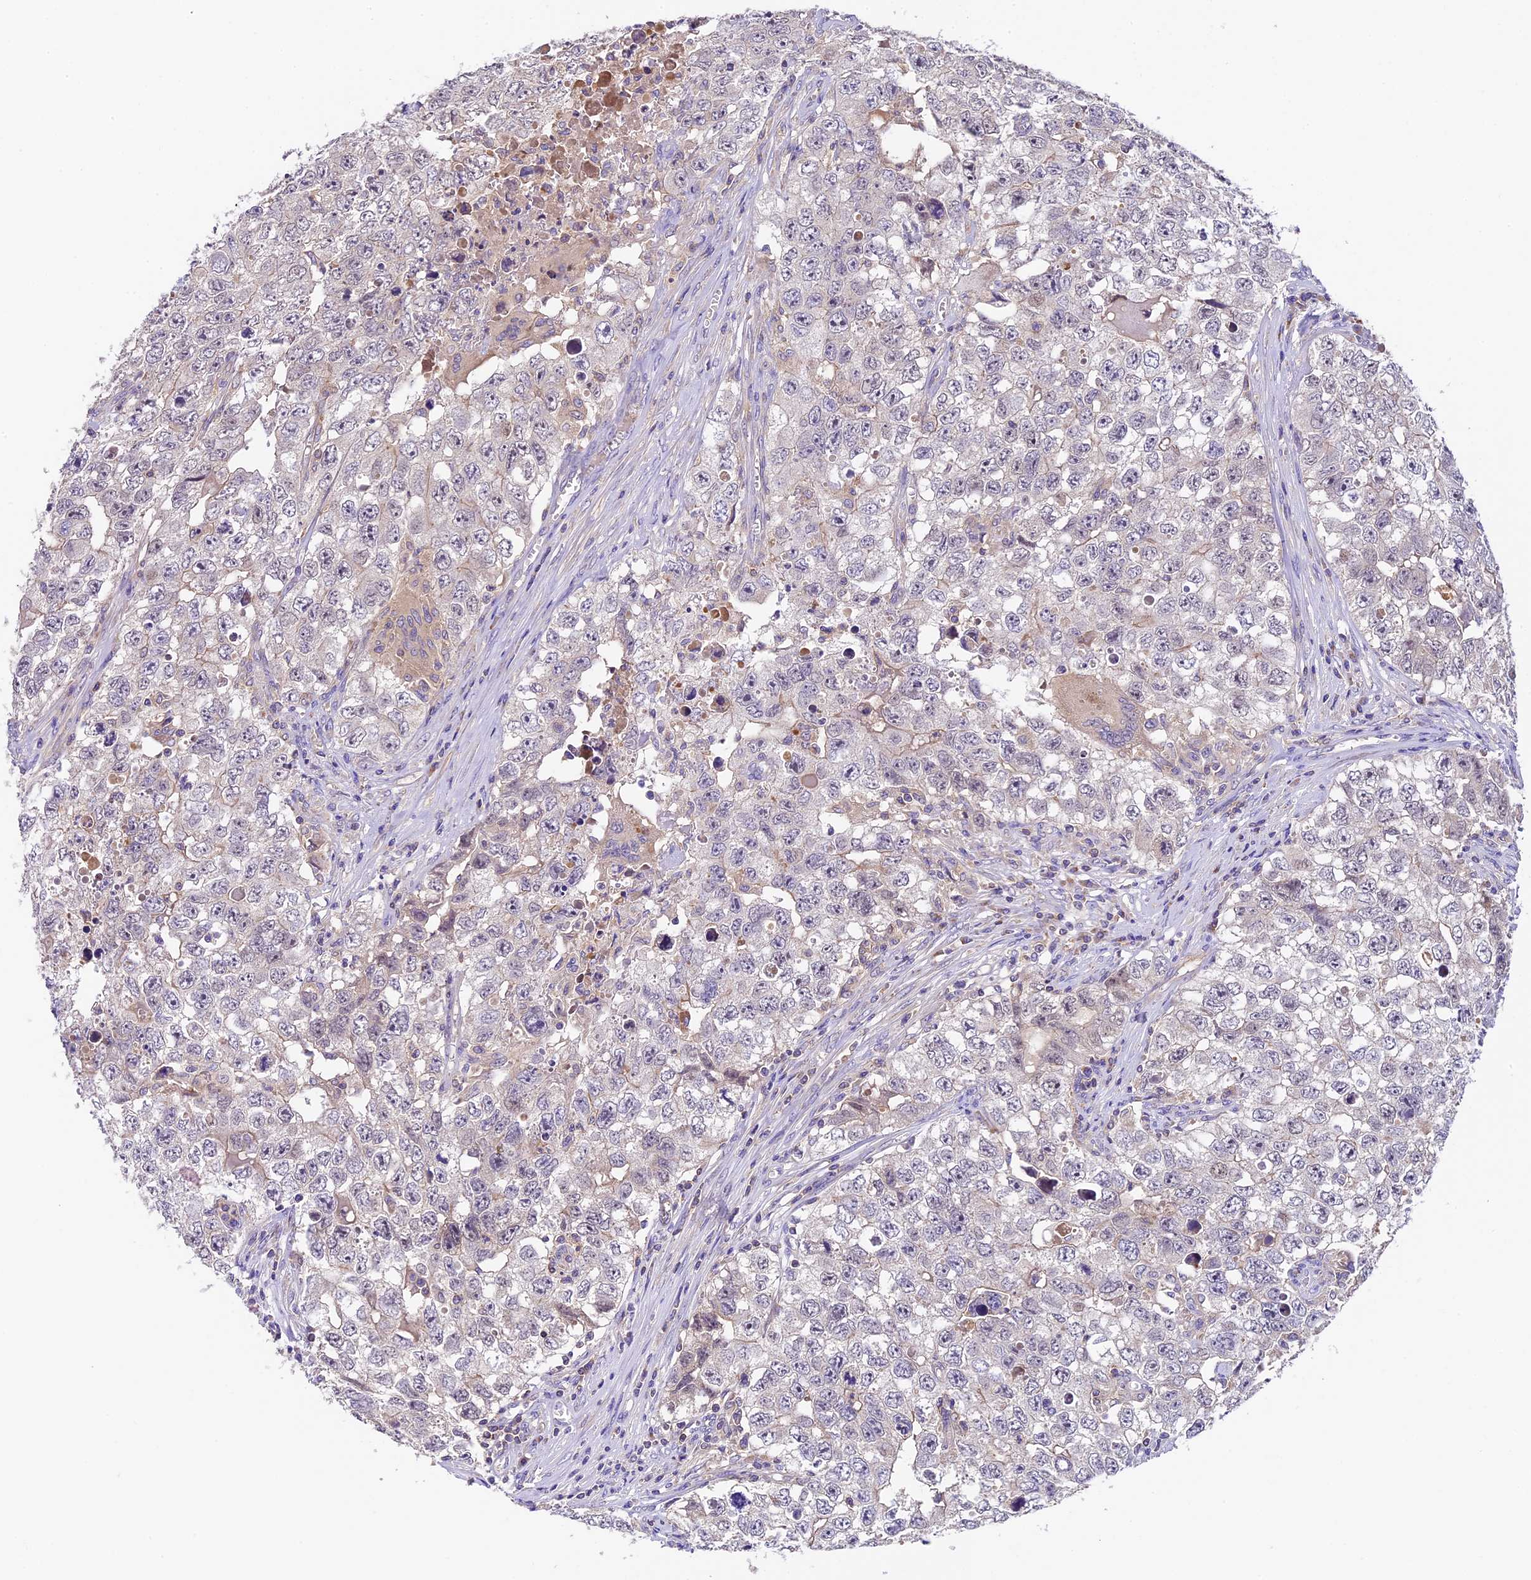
{"staining": {"intensity": "negative", "quantity": "none", "location": "none"}, "tissue": "testis cancer", "cell_type": "Tumor cells", "image_type": "cancer", "snomed": [{"axis": "morphology", "description": "Seminoma, NOS"}, {"axis": "morphology", "description": "Carcinoma, Embryonal, NOS"}, {"axis": "topography", "description": "Testis"}], "caption": "Protein analysis of testis cancer (embryonal carcinoma) reveals no significant staining in tumor cells.", "gene": "TBC1D1", "patient": {"sex": "male", "age": 43}}